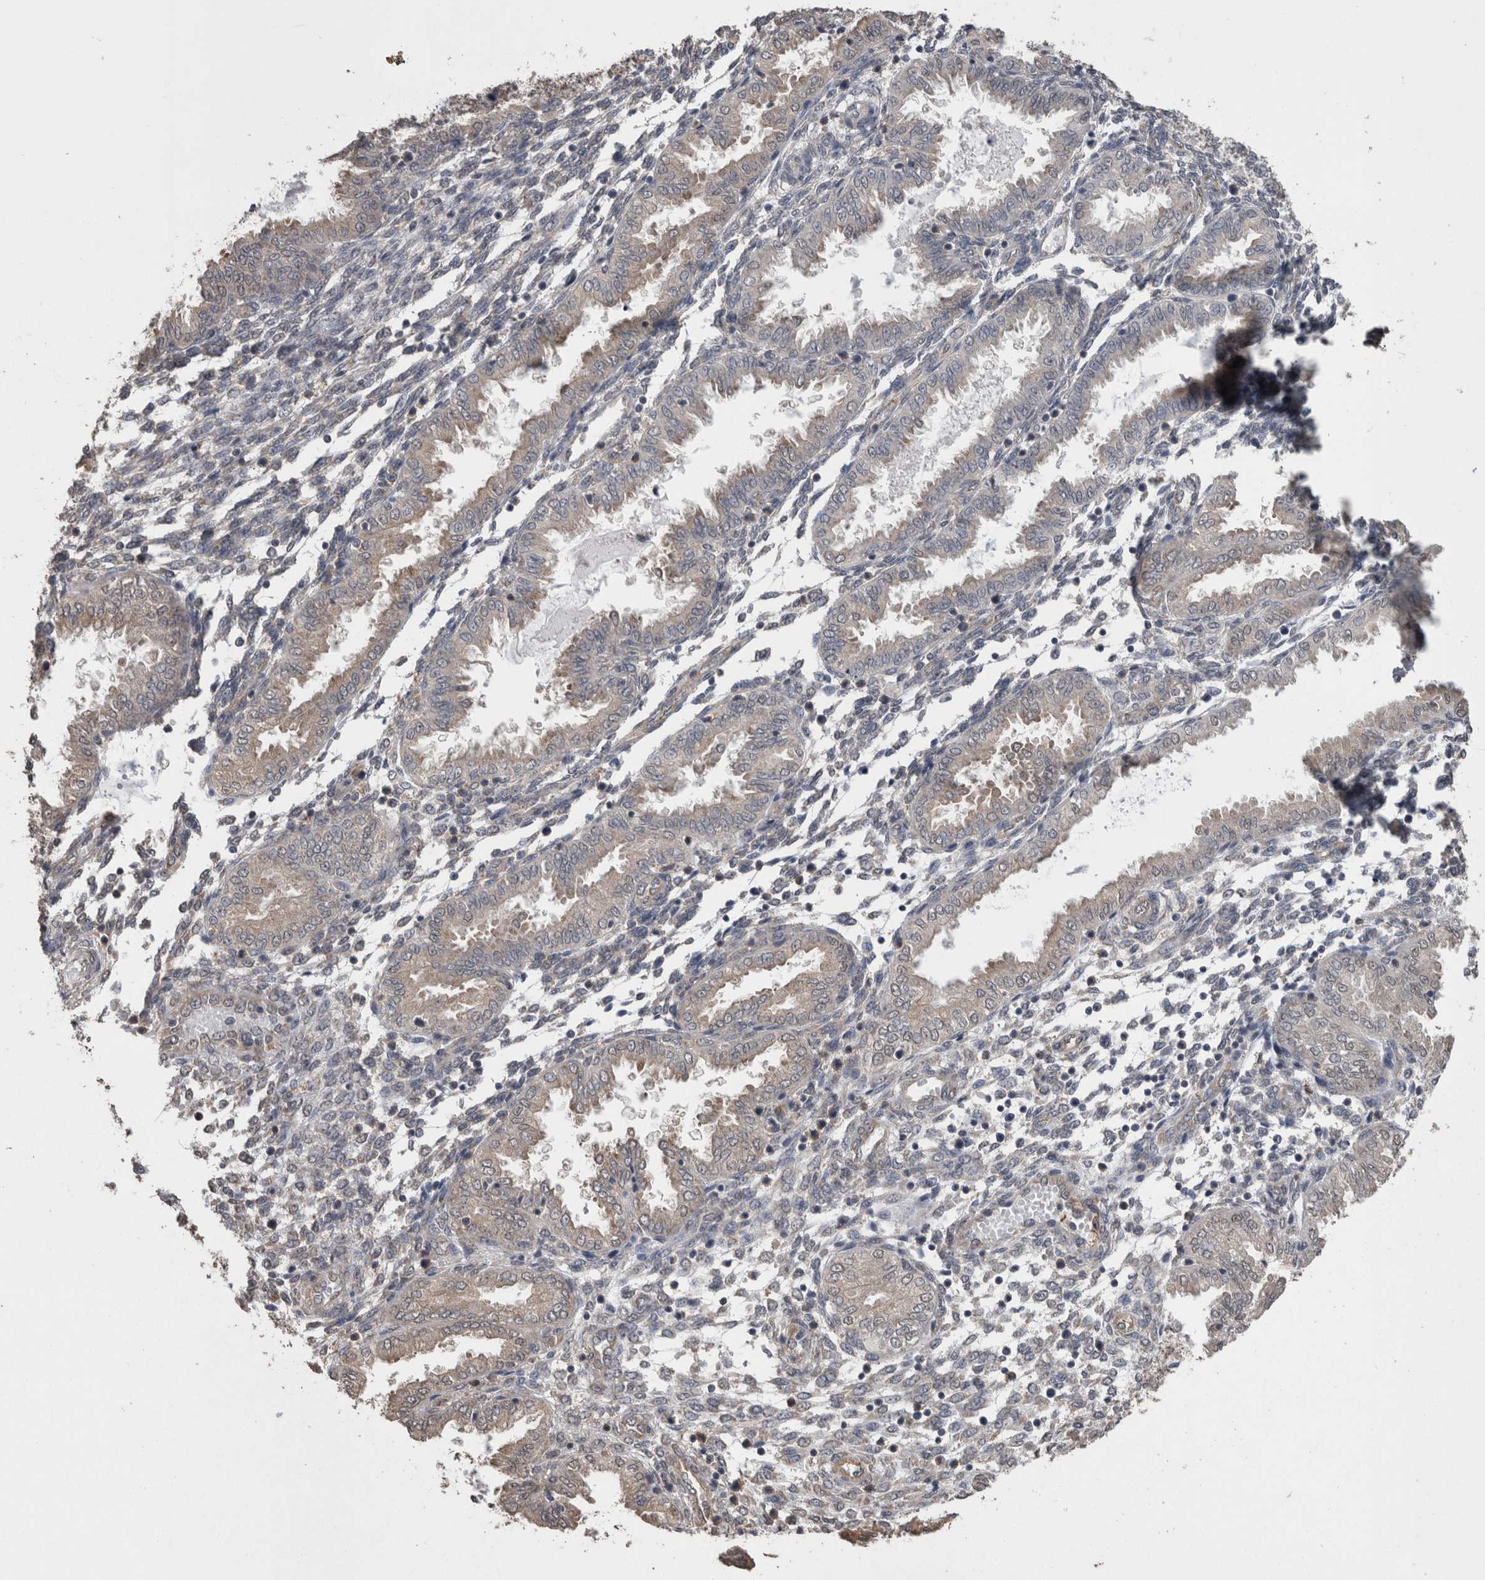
{"staining": {"intensity": "negative", "quantity": "none", "location": "none"}, "tissue": "endometrium", "cell_type": "Cells in endometrial stroma", "image_type": "normal", "snomed": [{"axis": "morphology", "description": "Normal tissue, NOS"}, {"axis": "topography", "description": "Endometrium"}], "caption": "An image of human endometrium is negative for staining in cells in endometrial stroma. (DAB (3,3'-diaminobenzidine) immunohistochemistry, high magnification).", "gene": "DDX6", "patient": {"sex": "female", "age": 33}}